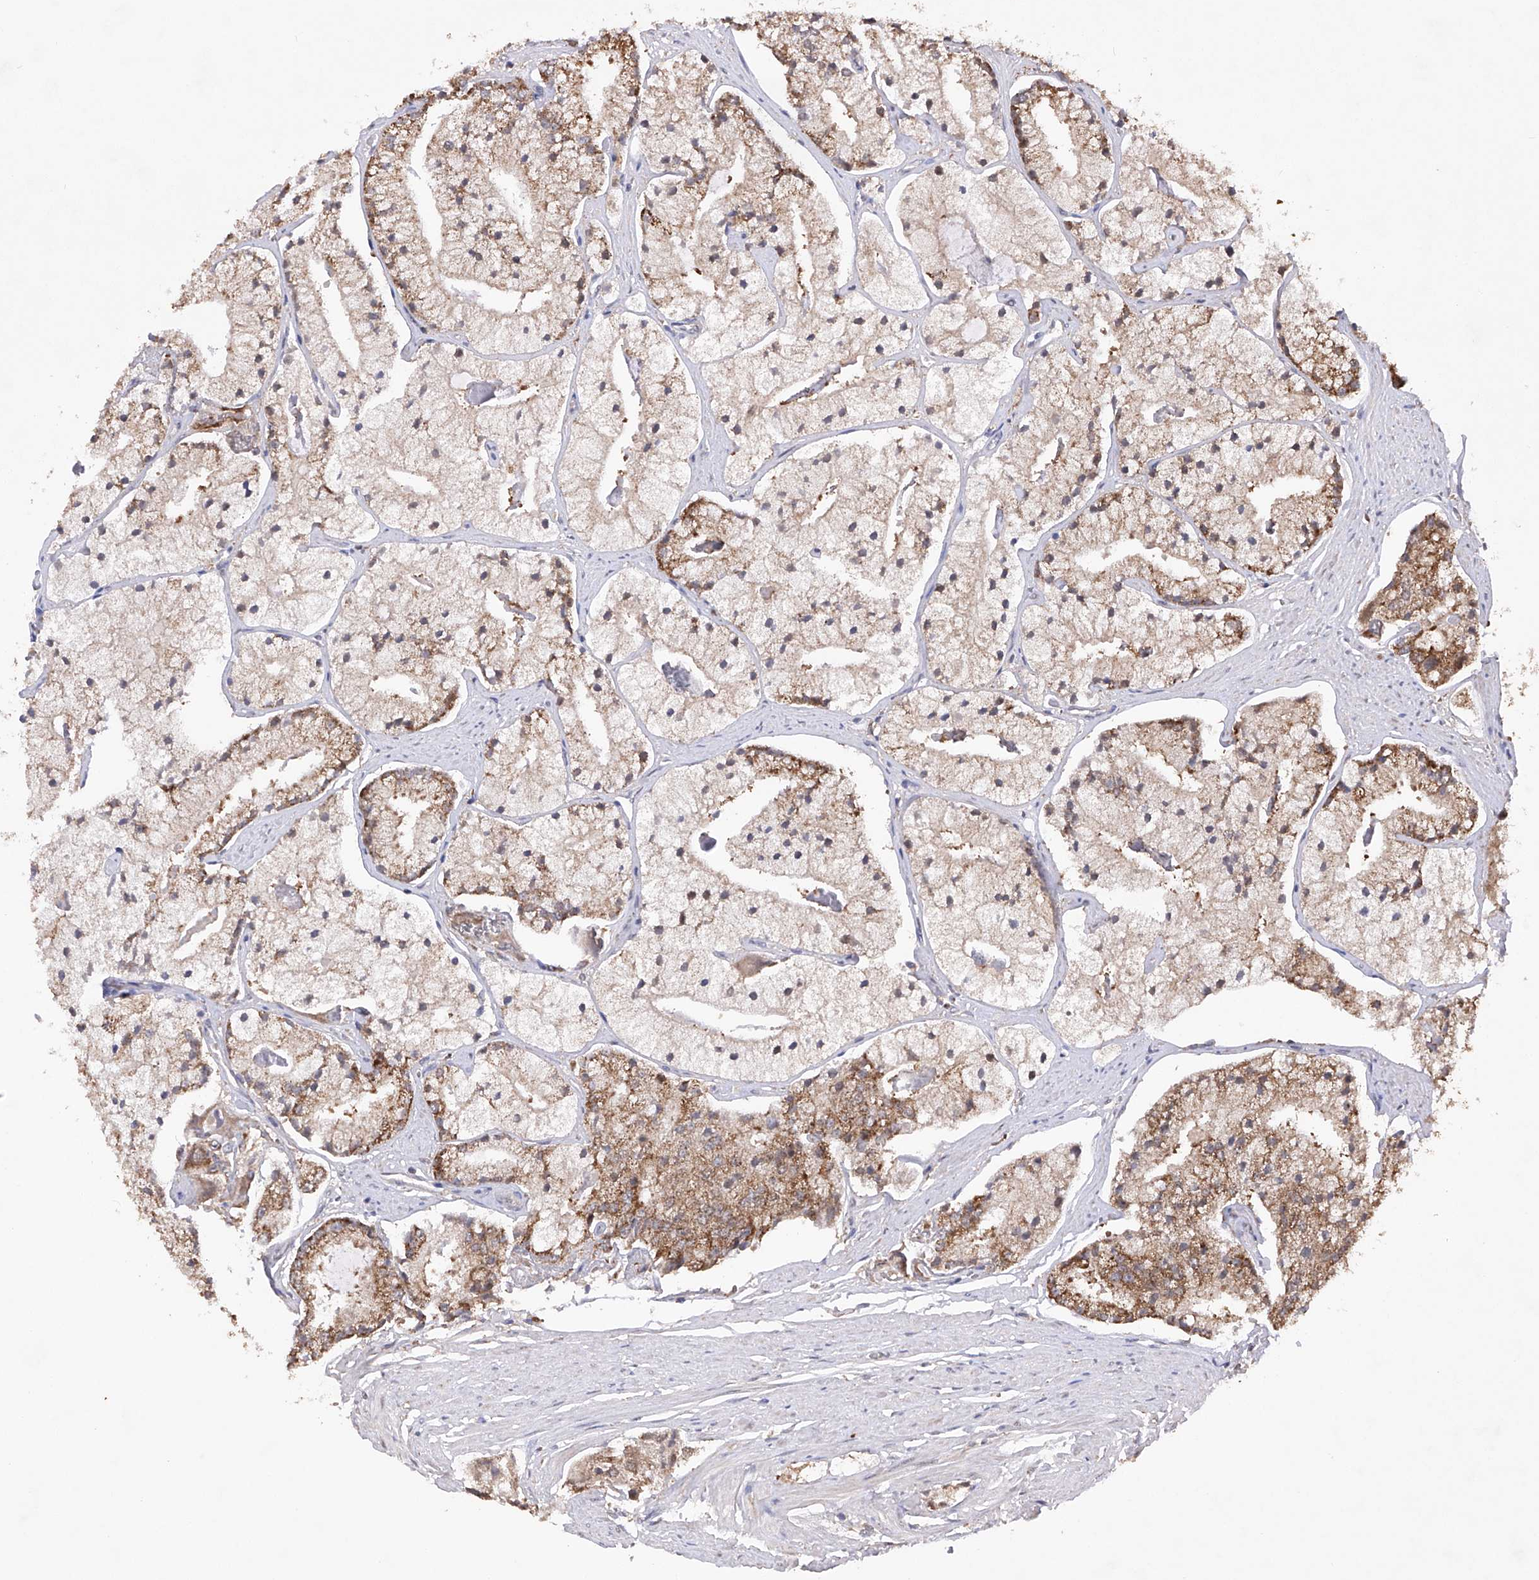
{"staining": {"intensity": "moderate", "quantity": "25%-75%", "location": "cytoplasmic/membranous"}, "tissue": "prostate cancer", "cell_type": "Tumor cells", "image_type": "cancer", "snomed": [{"axis": "morphology", "description": "Adenocarcinoma, High grade"}, {"axis": "topography", "description": "Prostate"}], "caption": "Protein expression analysis of high-grade adenocarcinoma (prostate) demonstrates moderate cytoplasmic/membranous positivity in about 25%-75% of tumor cells.", "gene": "SDHAF4", "patient": {"sex": "male", "age": 50}}